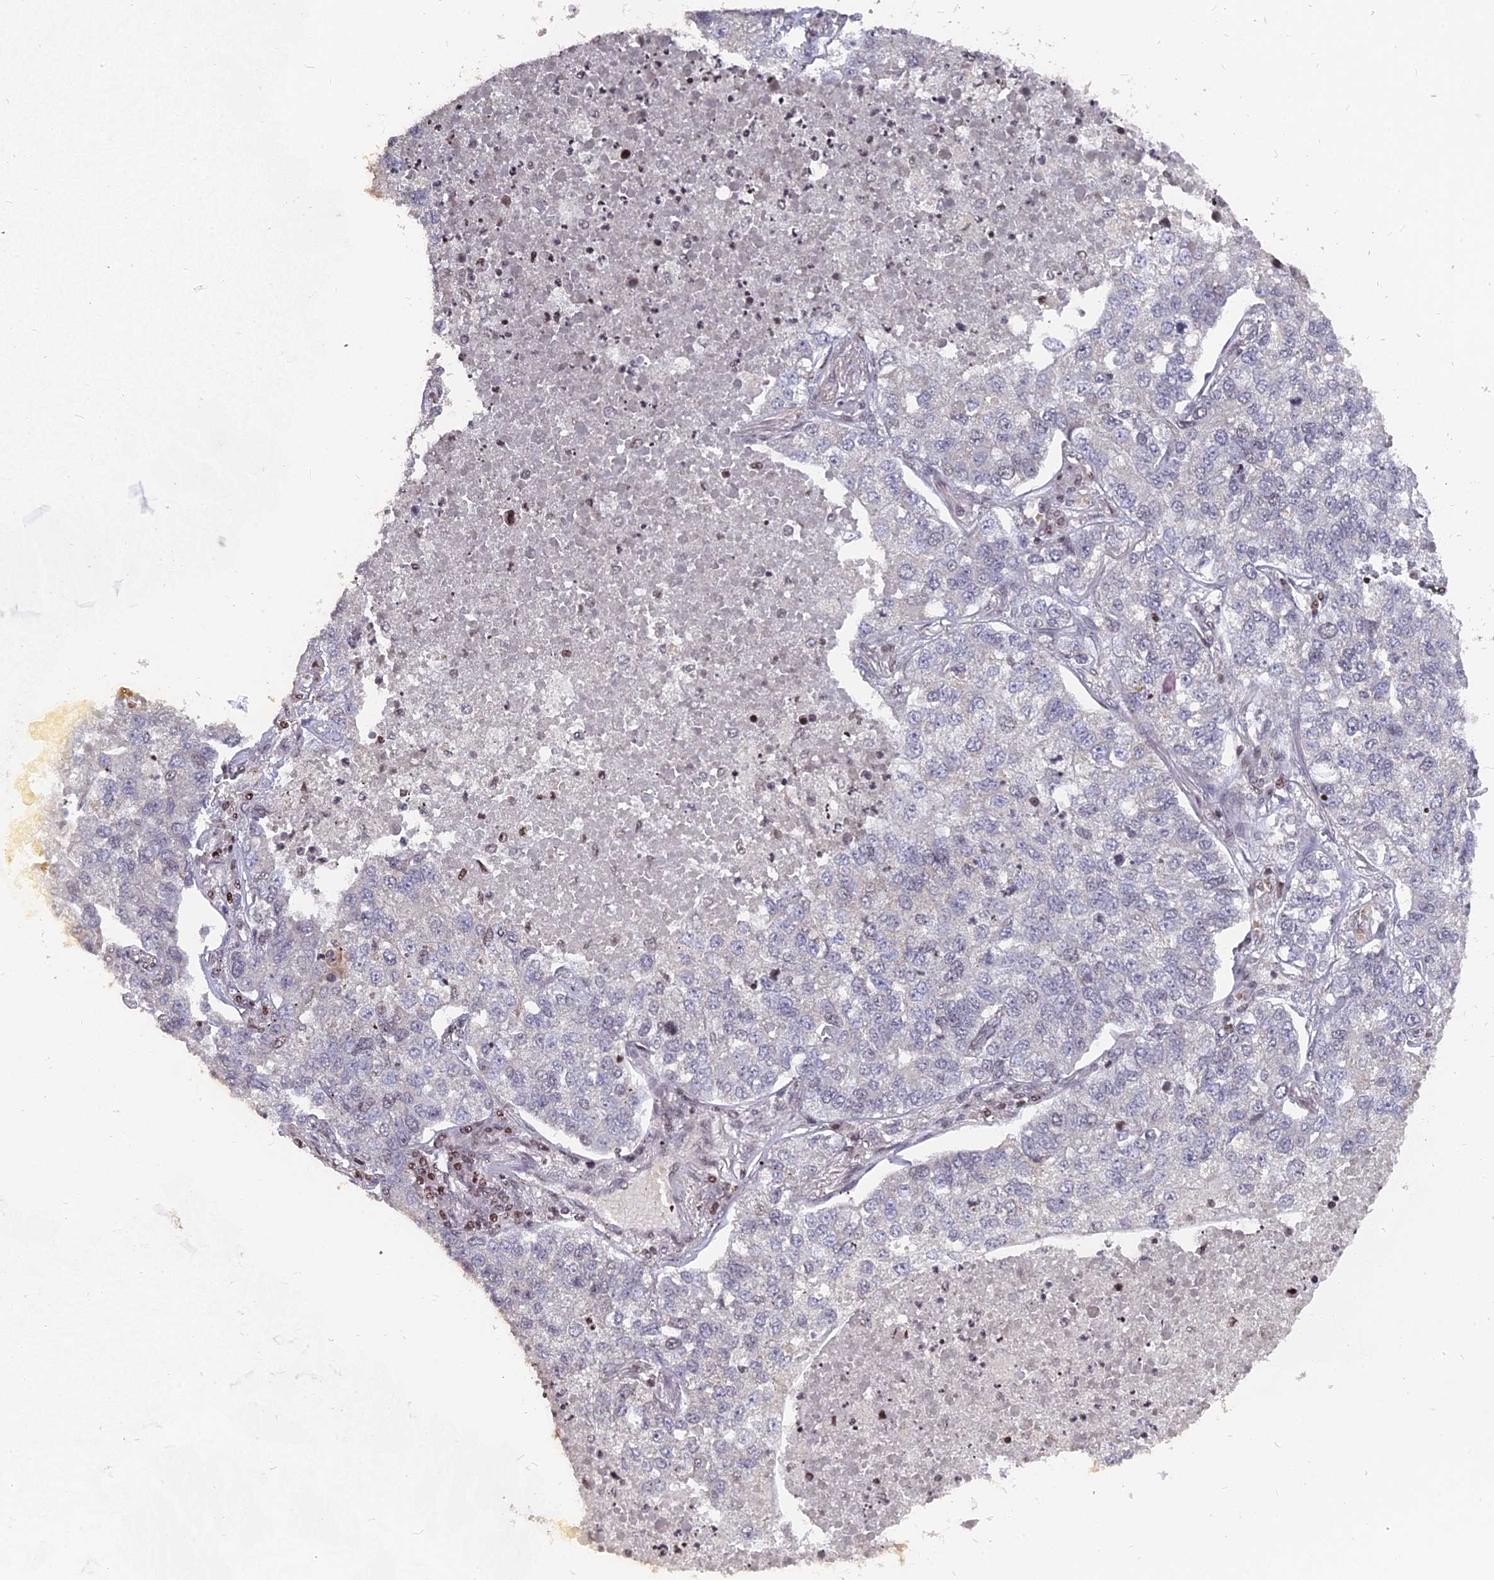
{"staining": {"intensity": "negative", "quantity": "none", "location": "none"}, "tissue": "lung cancer", "cell_type": "Tumor cells", "image_type": "cancer", "snomed": [{"axis": "morphology", "description": "Adenocarcinoma, NOS"}, {"axis": "topography", "description": "Lung"}], "caption": "An image of lung adenocarcinoma stained for a protein reveals no brown staining in tumor cells.", "gene": "NR1H3", "patient": {"sex": "male", "age": 49}}